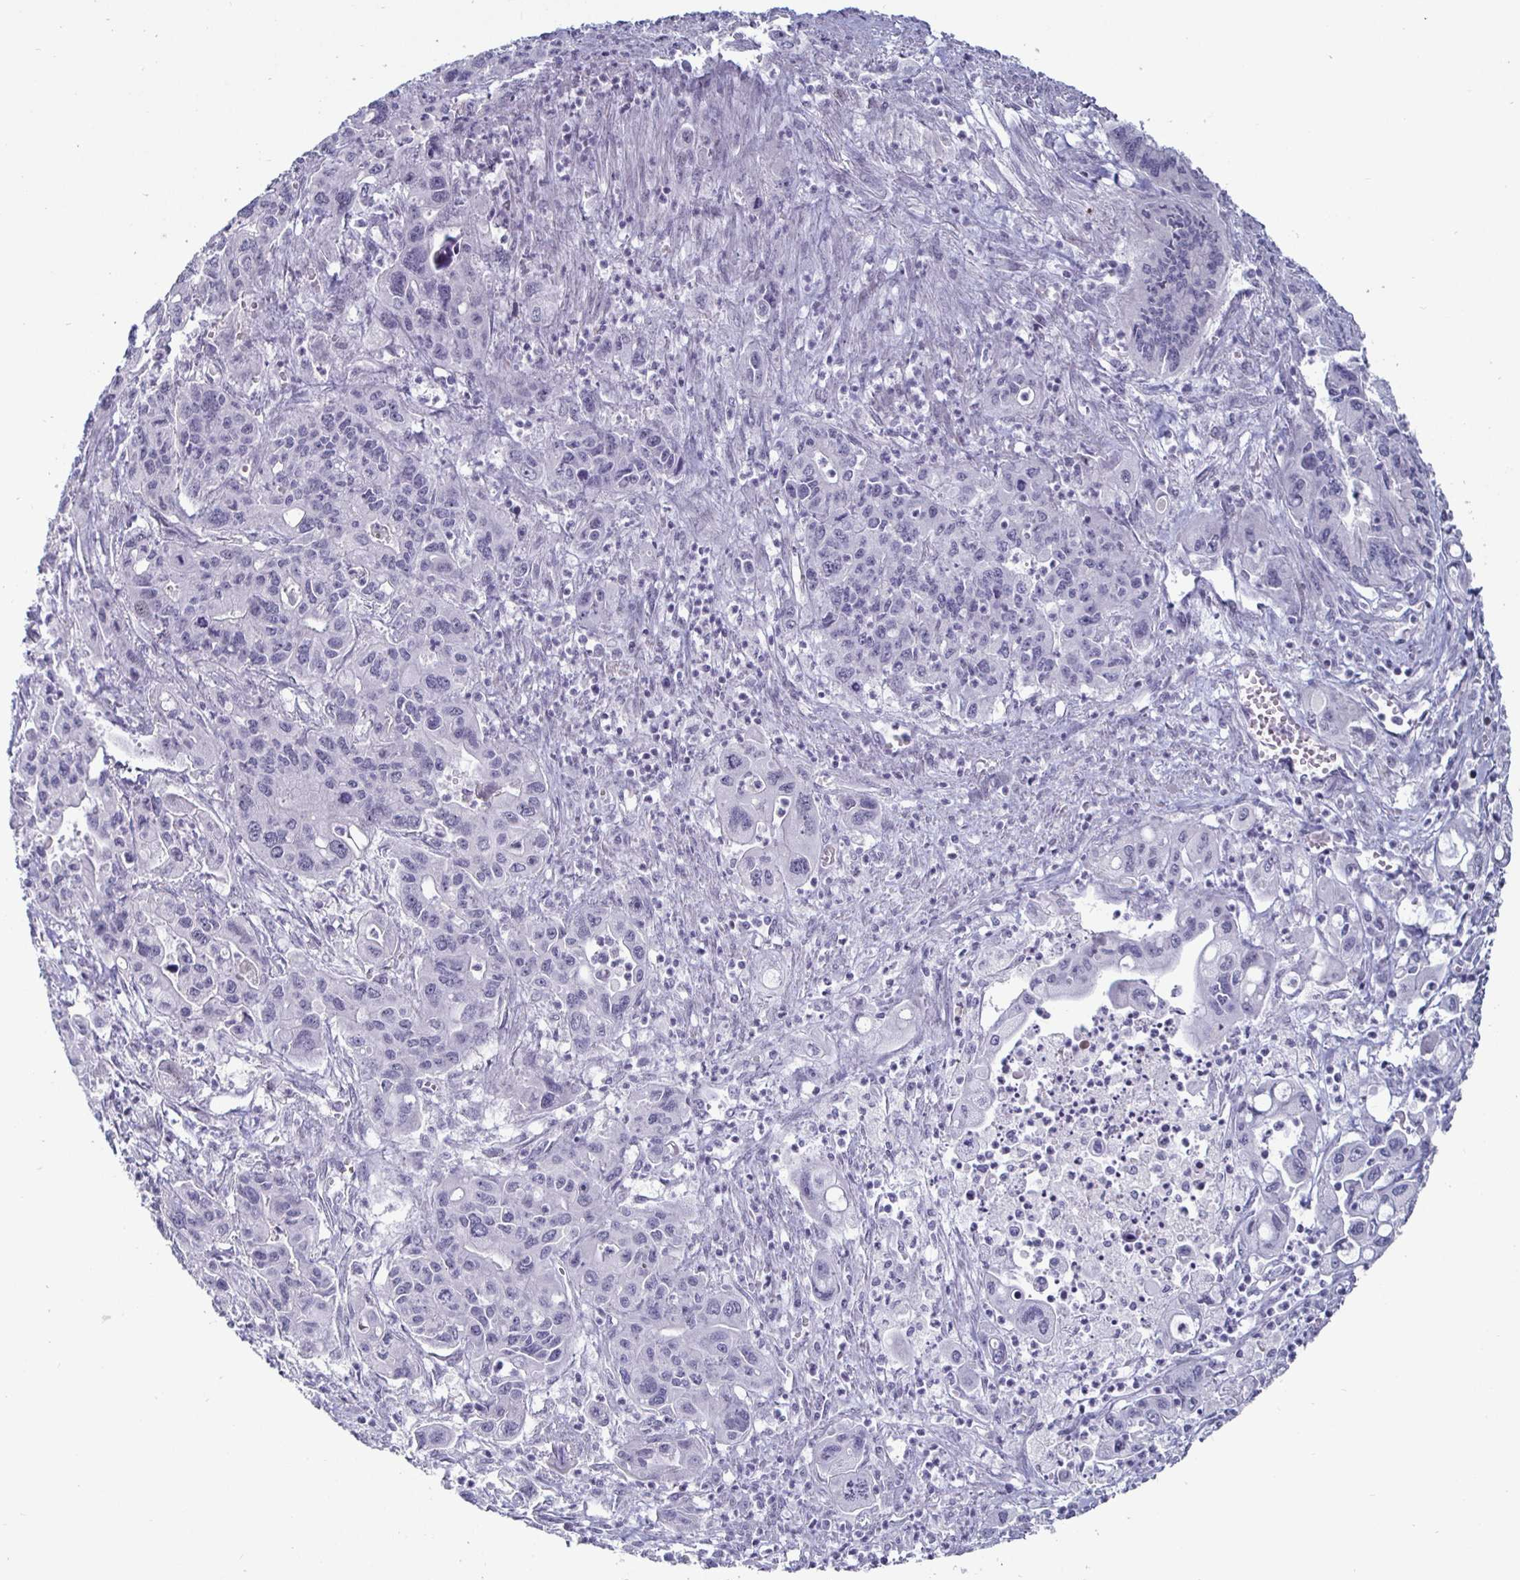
{"staining": {"intensity": "negative", "quantity": "none", "location": "none"}, "tissue": "pancreatic cancer", "cell_type": "Tumor cells", "image_type": "cancer", "snomed": [{"axis": "morphology", "description": "Adenocarcinoma, NOS"}, {"axis": "topography", "description": "Pancreas"}], "caption": "Immunohistochemistry (IHC) of pancreatic cancer displays no expression in tumor cells.", "gene": "OOSP2", "patient": {"sex": "male", "age": 62}}